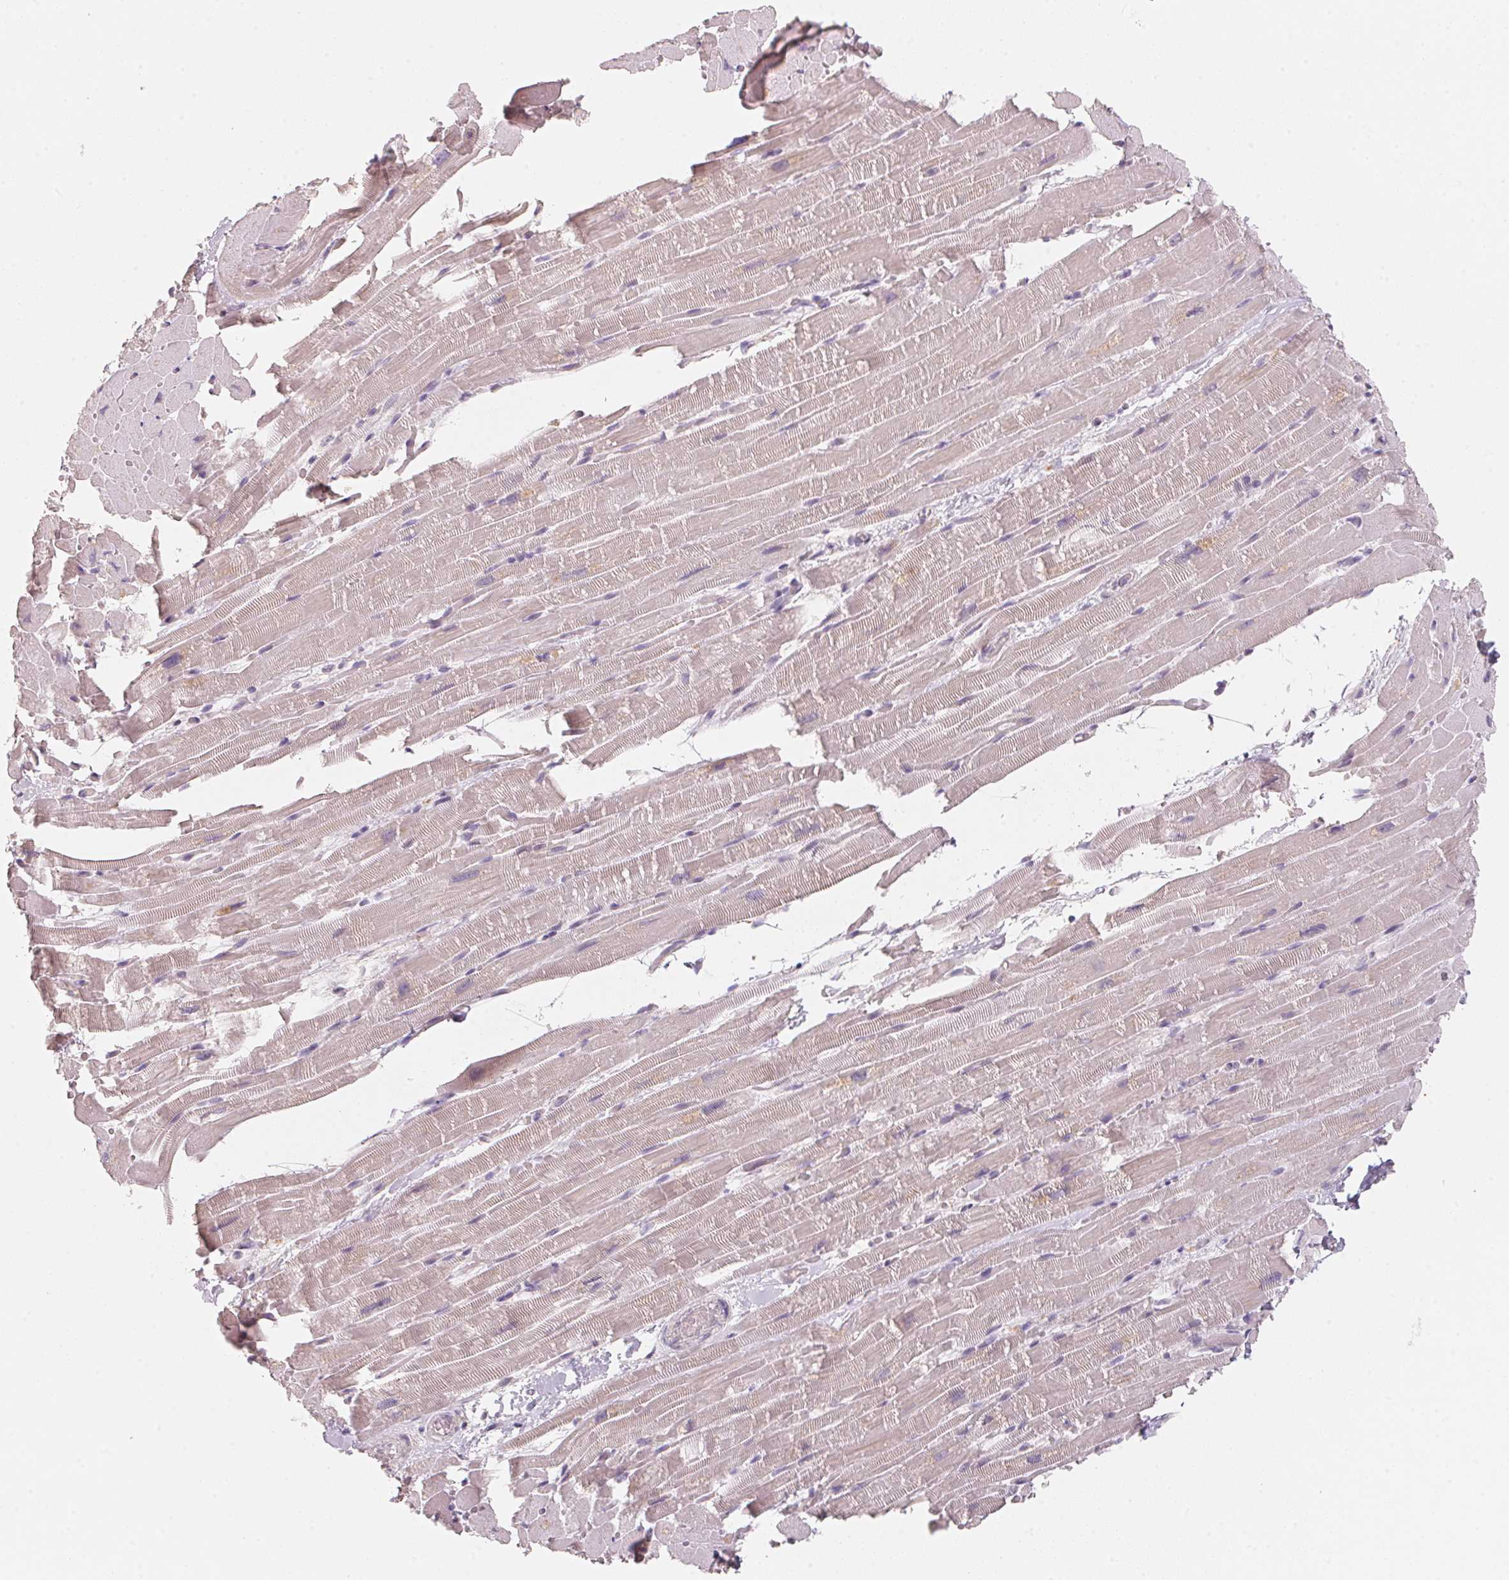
{"staining": {"intensity": "weak", "quantity": "25%-75%", "location": "cytoplasmic/membranous"}, "tissue": "heart muscle", "cell_type": "Cardiomyocytes", "image_type": "normal", "snomed": [{"axis": "morphology", "description": "Normal tissue, NOS"}, {"axis": "topography", "description": "Heart"}], "caption": "The histopathology image reveals a brown stain indicating the presence of a protein in the cytoplasmic/membranous of cardiomyocytes in heart muscle.", "gene": "TREH", "patient": {"sex": "male", "age": 37}}